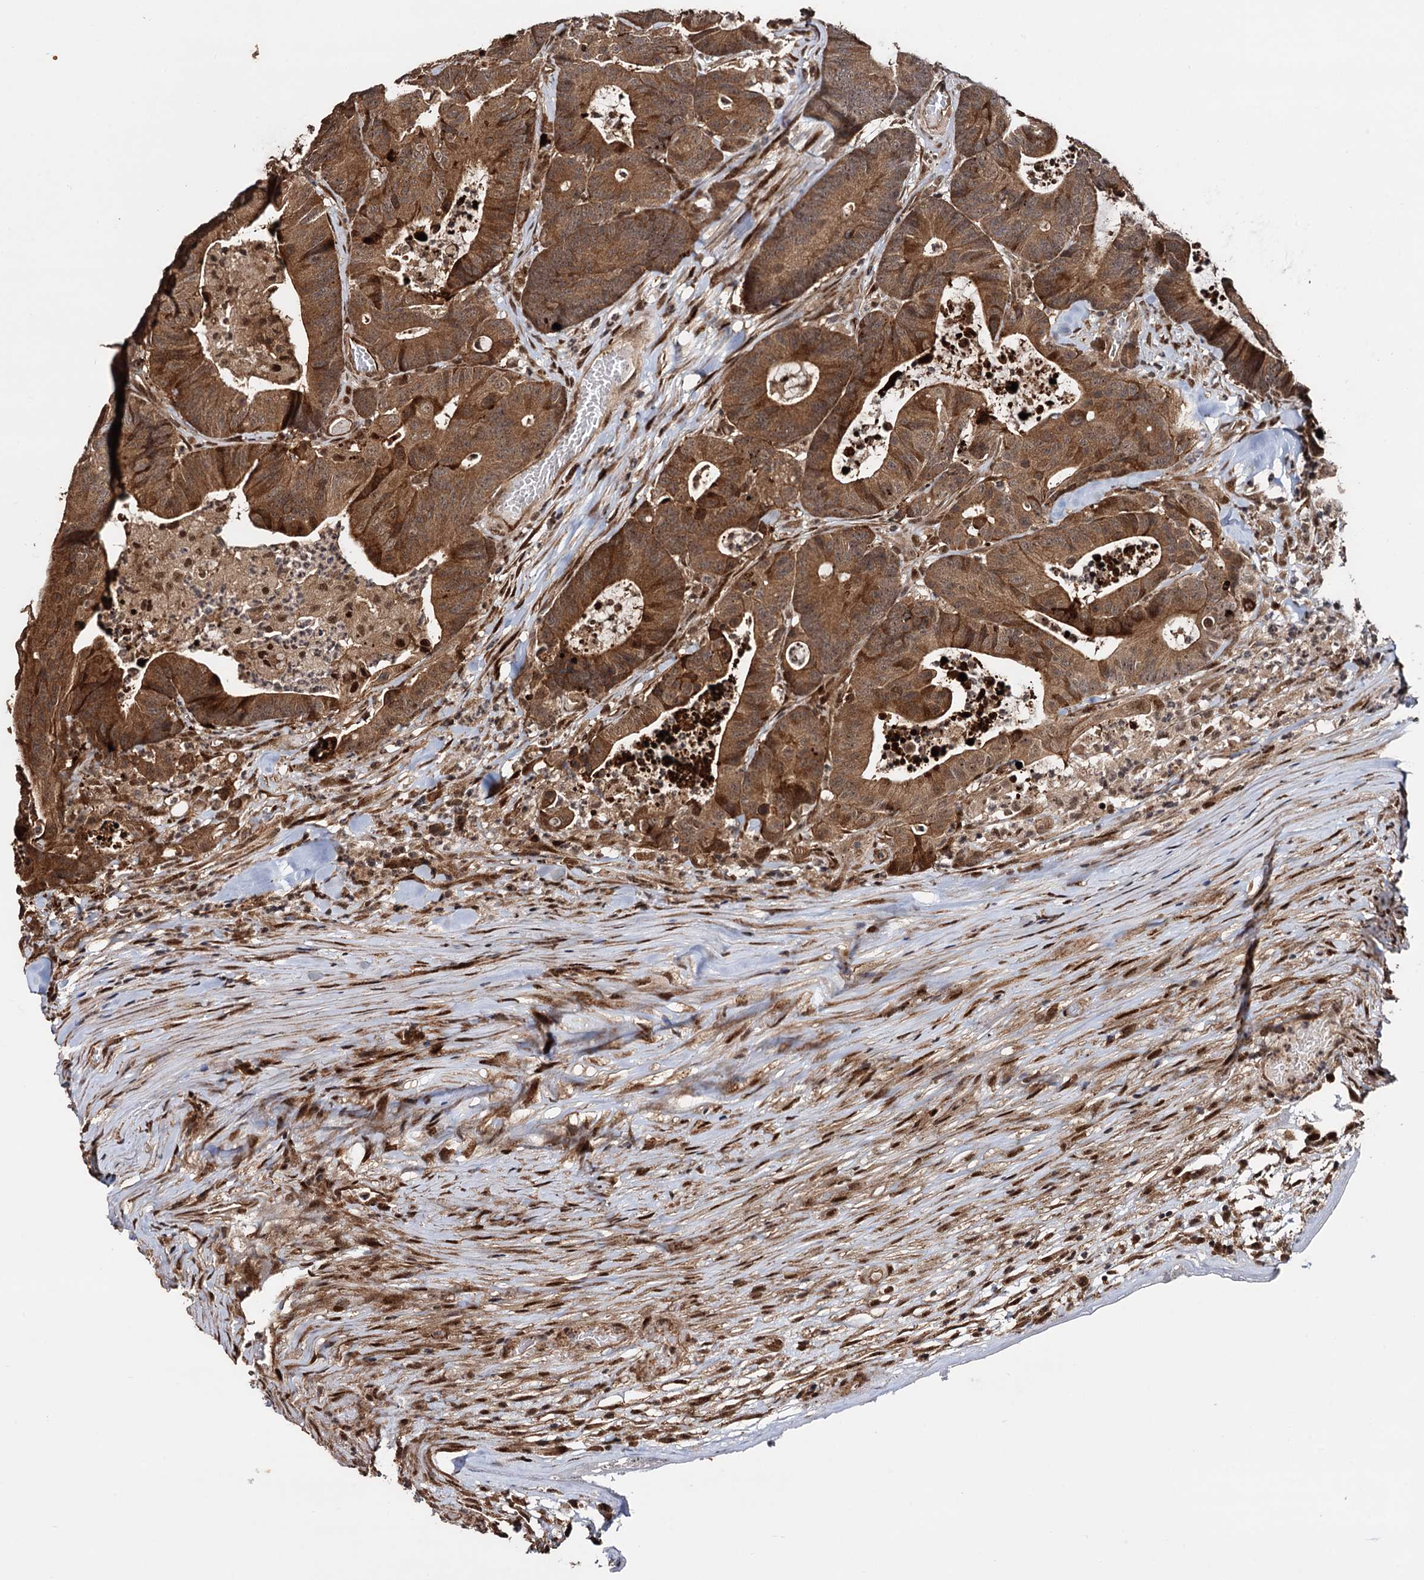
{"staining": {"intensity": "moderate", "quantity": ">75%", "location": "cytoplasmic/membranous"}, "tissue": "colorectal cancer", "cell_type": "Tumor cells", "image_type": "cancer", "snomed": [{"axis": "morphology", "description": "Adenocarcinoma, NOS"}, {"axis": "topography", "description": "Colon"}], "caption": "IHC of human adenocarcinoma (colorectal) exhibits medium levels of moderate cytoplasmic/membranous positivity in approximately >75% of tumor cells.", "gene": "PIGB", "patient": {"sex": "female", "age": 84}}